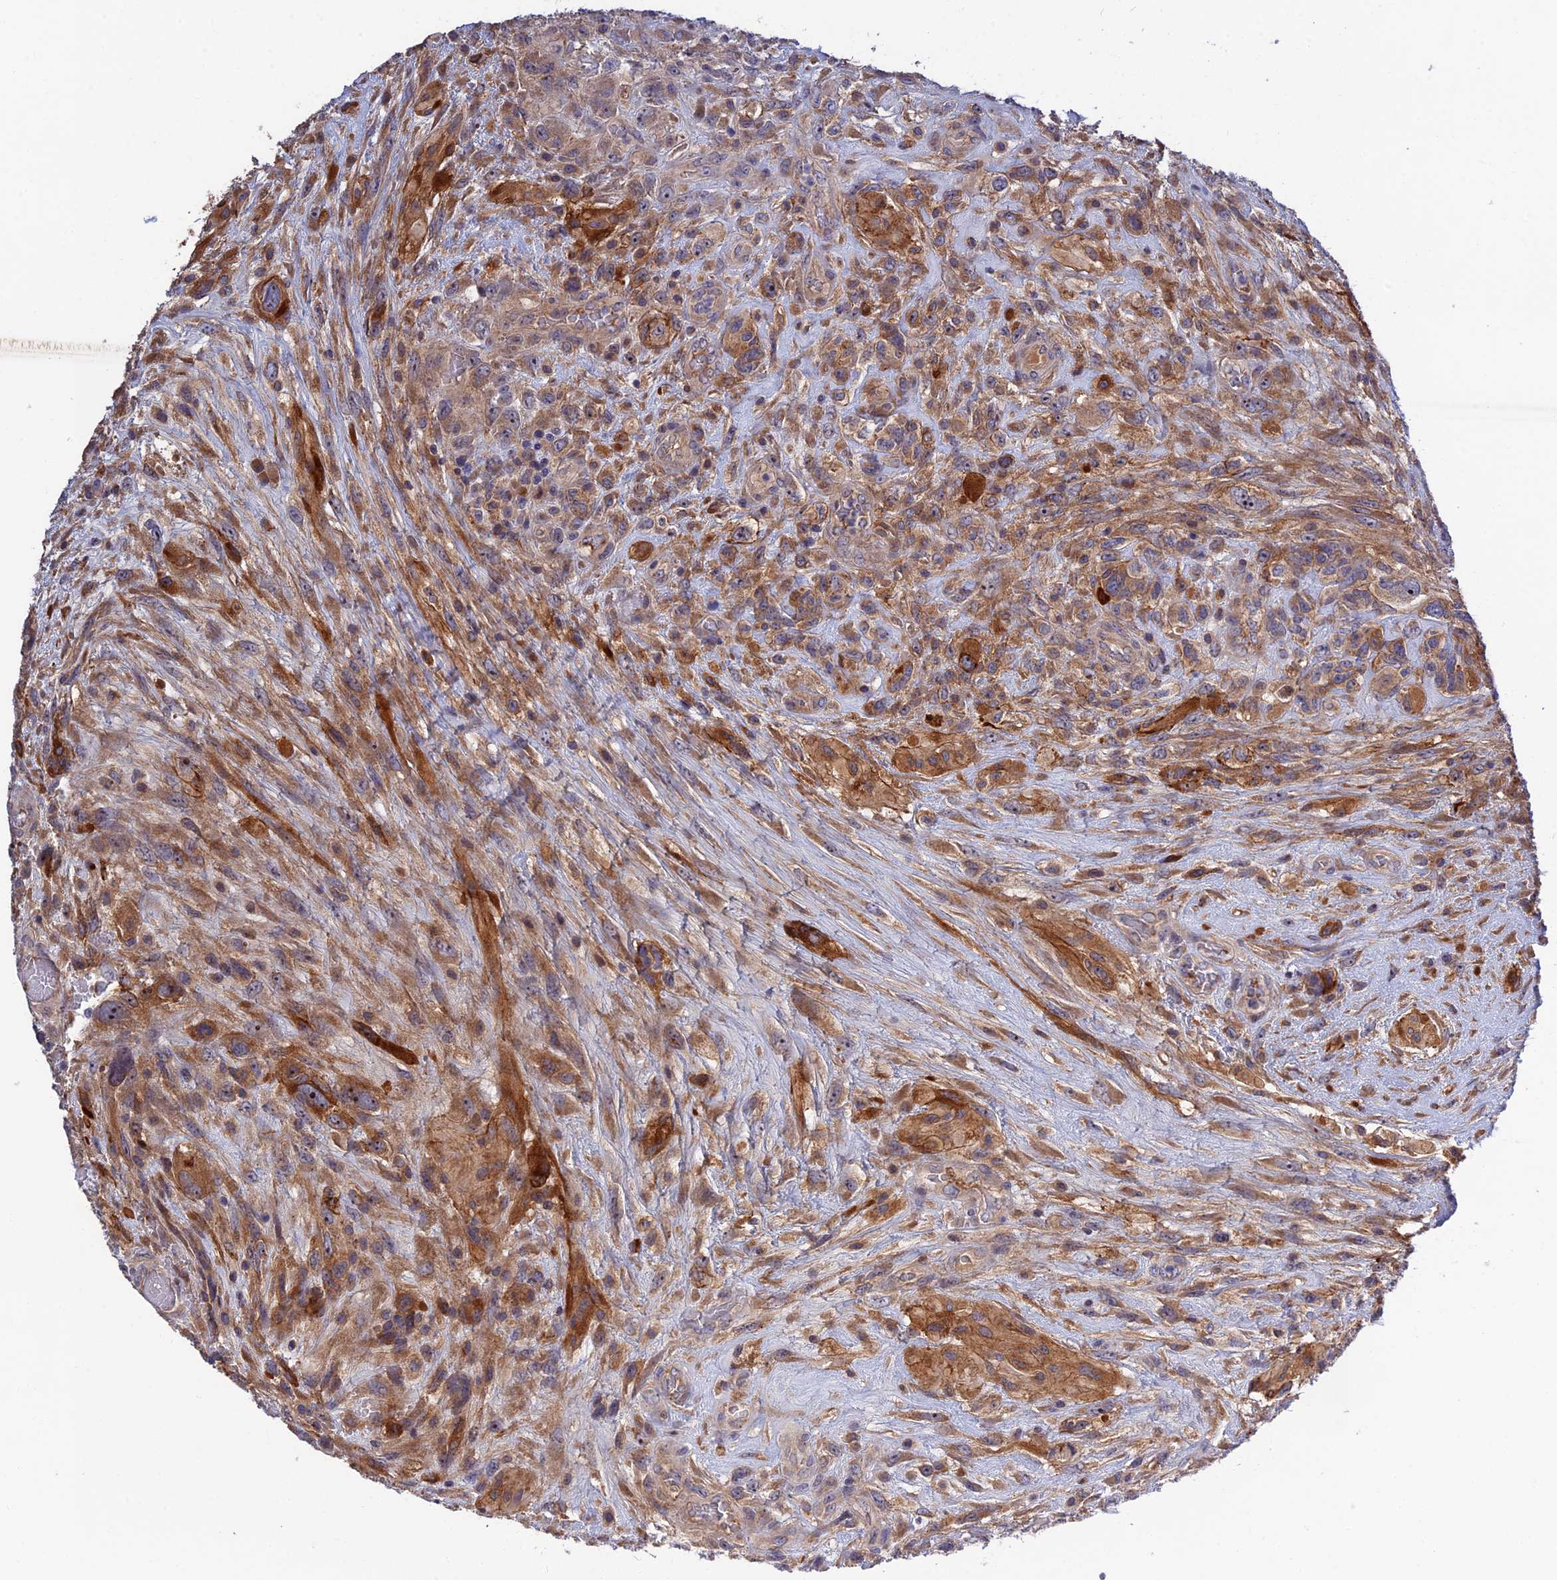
{"staining": {"intensity": "moderate", "quantity": ">75%", "location": "cytoplasmic/membranous,nuclear"}, "tissue": "glioma", "cell_type": "Tumor cells", "image_type": "cancer", "snomed": [{"axis": "morphology", "description": "Glioma, malignant, High grade"}, {"axis": "topography", "description": "Brain"}], "caption": "Human malignant glioma (high-grade) stained for a protein (brown) reveals moderate cytoplasmic/membranous and nuclear positive positivity in about >75% of tumor cells.", "gene": "CRACD", "patient": {"sex": "male", "age": 61}}